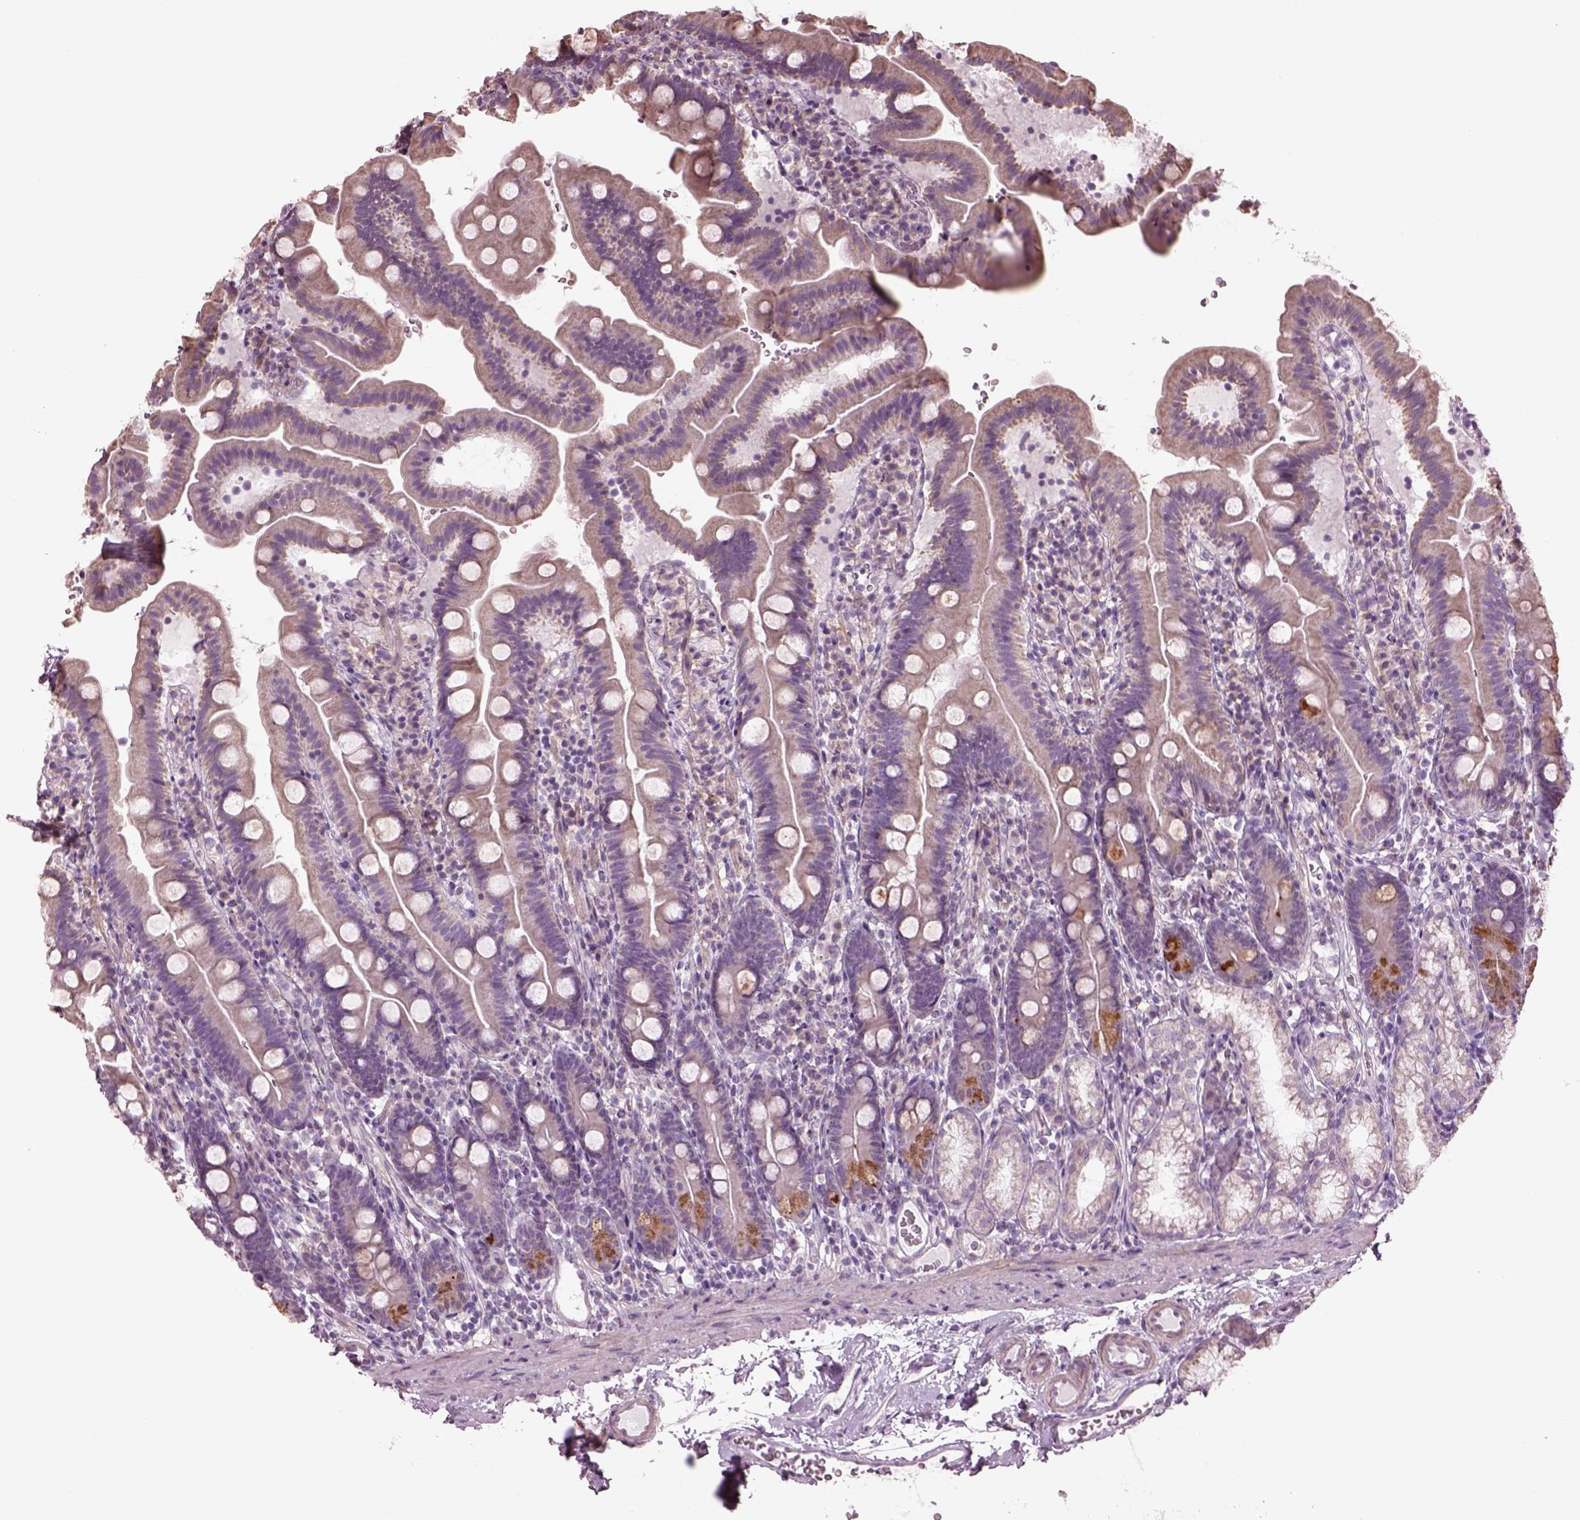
{"staining": {"intensity": "moderate", "quantity": "25%-75%", "location": "cytoplasmic/membranous"}, "tissue": "duodenum", "cell_type": "Glandular cells", "image_type": "normal", "snomed": [{"axis": "morphology", "description": "Normal tissue, NOS"}, {"axis": "topography", "description": "Duodenum"}], "caption": "Immunohistochemical staining of benign human duodenum exhibits medium levels of moderate cytoplasmic/membranous staining in about 25%-75% of glandular cells.", "gene": "SPATA7", "patient": {"sex": "female", "age": 67}}